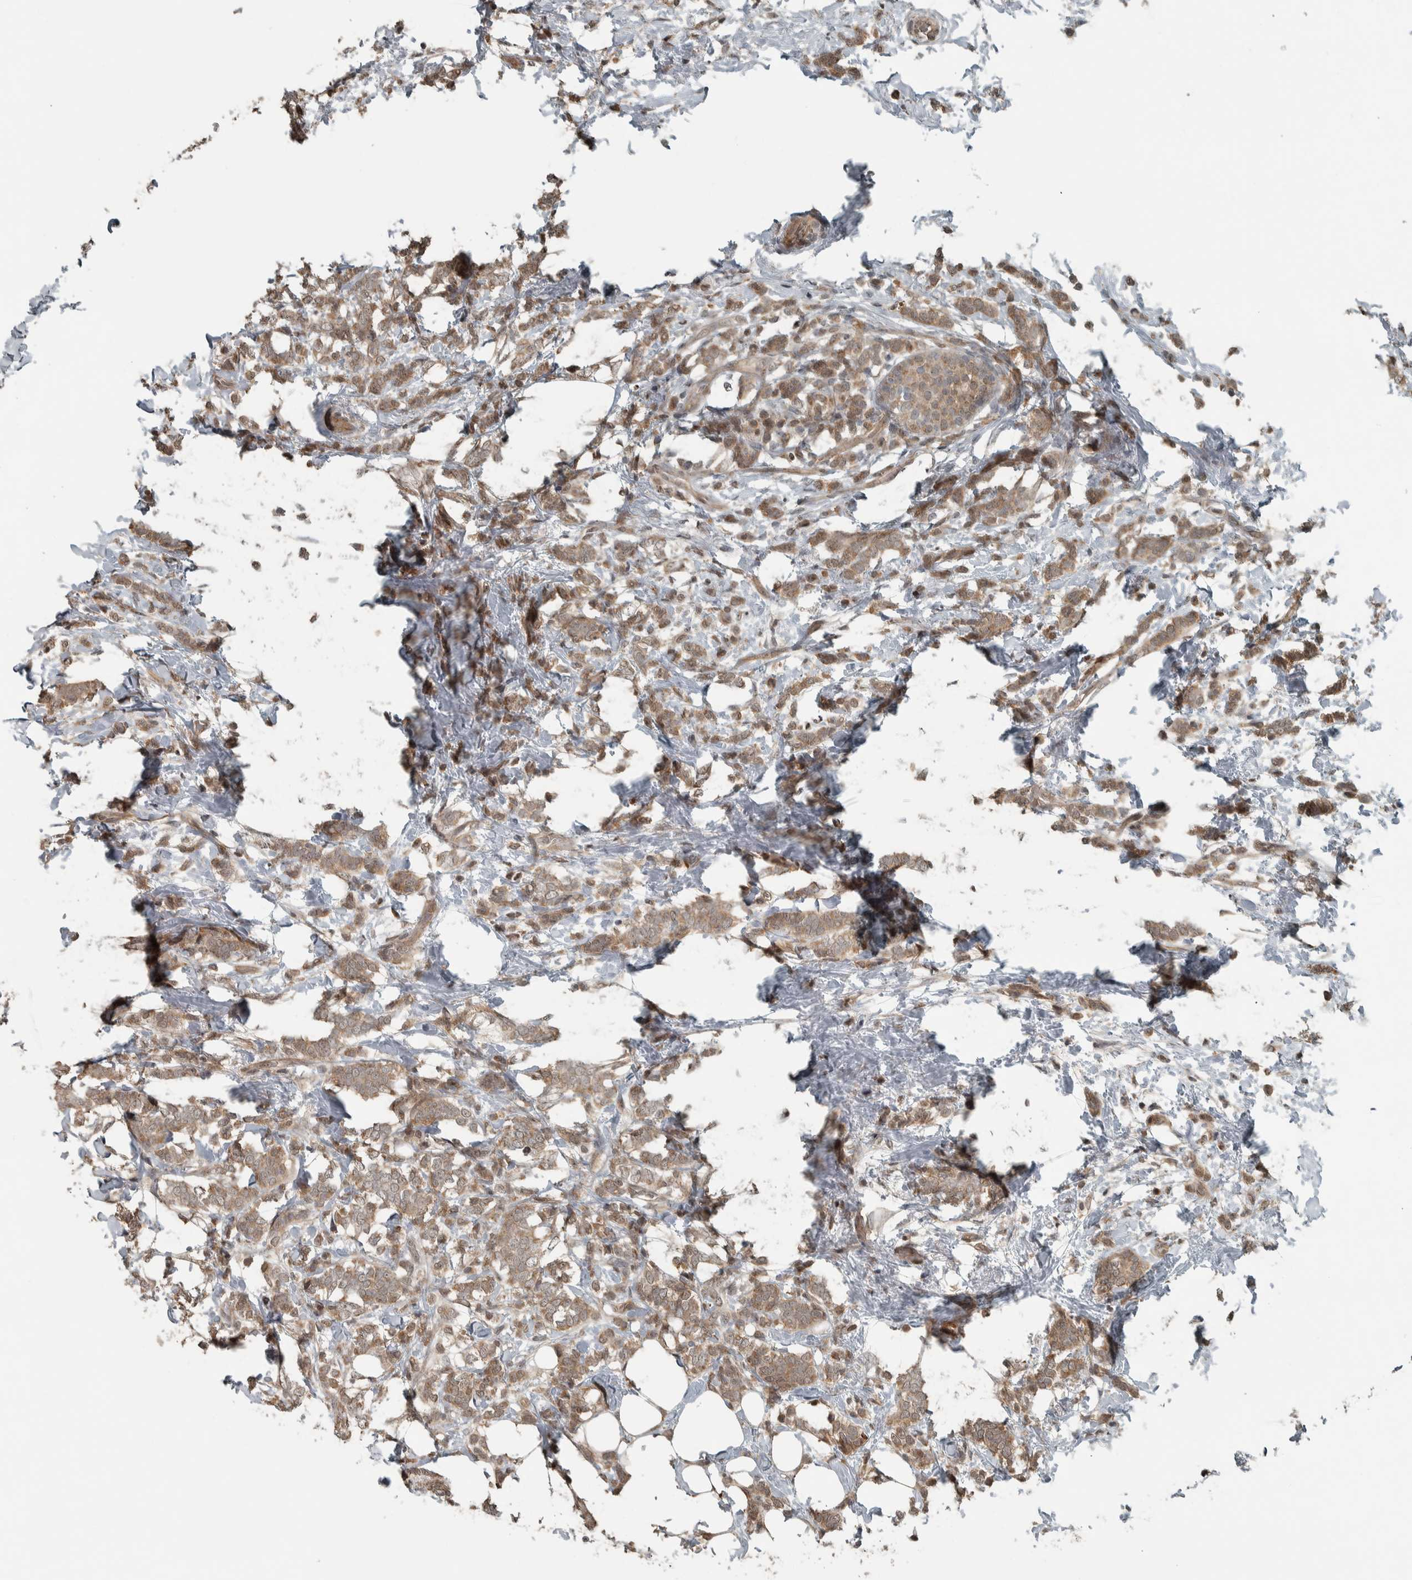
{"staining": {"intensity": "moderate", "quantity": ">75%", "location": "cytoplasmic/membranous"}, "tissue": "breast cancer", "cell_type": "Tumor cells", "image_type": "cancer", "snomed": [{"axis": "morphology", "description": "Lobular carcinoma"}, {"axis": "topography", "description": "Breast"}], "caption": "Breast lobular carcinoma stained for a protein (brown) exhibits moderate cytoplasmic/membranous positive expression in approximately >75% of tumor cells.", "gene": "NAPG", "patient": {"sex": "female", "age": 50}}